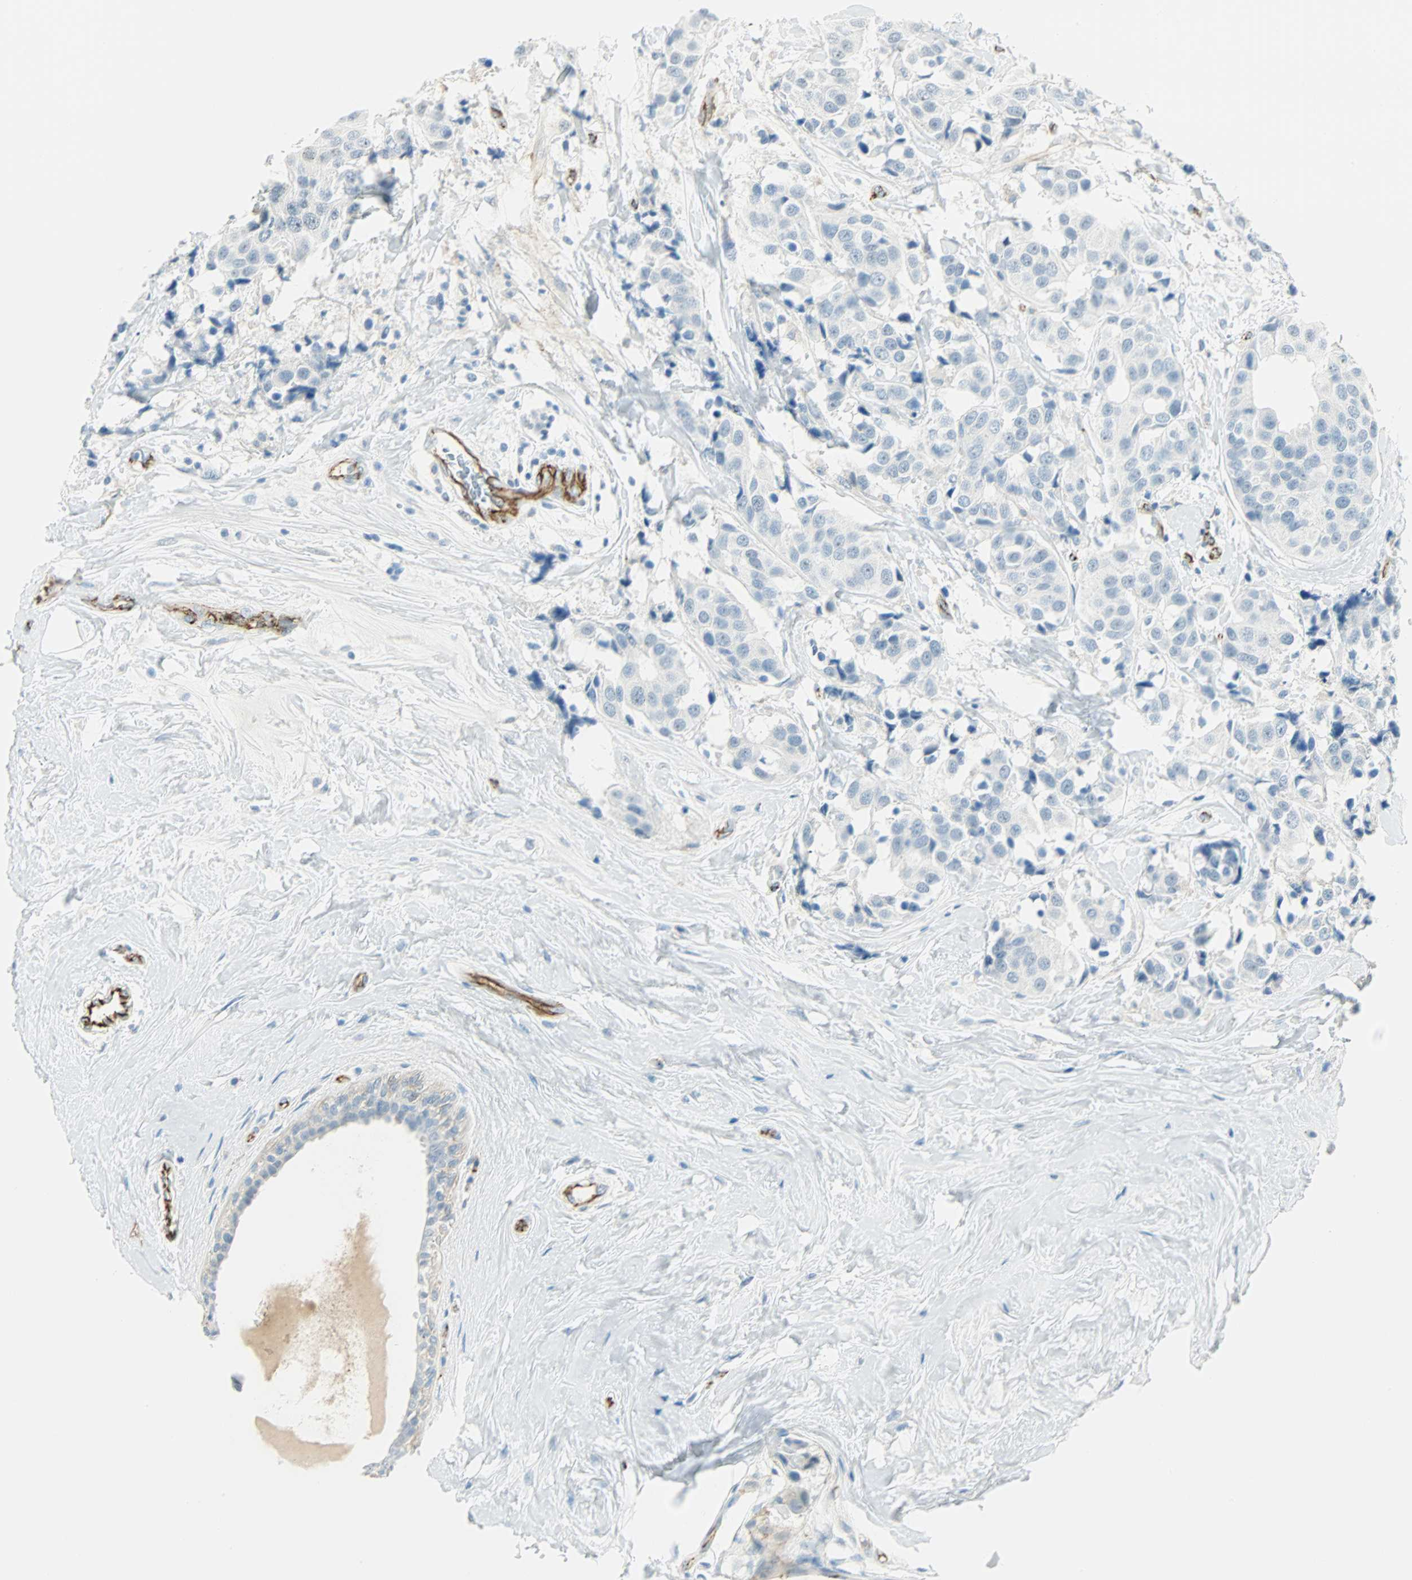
{"staining": {"intensity": "weak", "quantity": "<25%", "location": "cytoplasmic/membranous"}, "tissue": "breast cancer", "cell_type": "Tumor cells", "image_type": "cancer", "snomed": [{"axis": "morphology", "description": "Normal tissue, NOS"}, {"axis": "morphology", "description": "Duct carcinoma"}, {"axis": "topography", "description": "Breast"}], "caption": "IHC of human breast intraductal carcinoma reveals no expression in tumor cells. (DAB immunohistochemistry, high magnification).", "gene": "VPS9D1", "patient": {"sex": "female", "age": 39}}